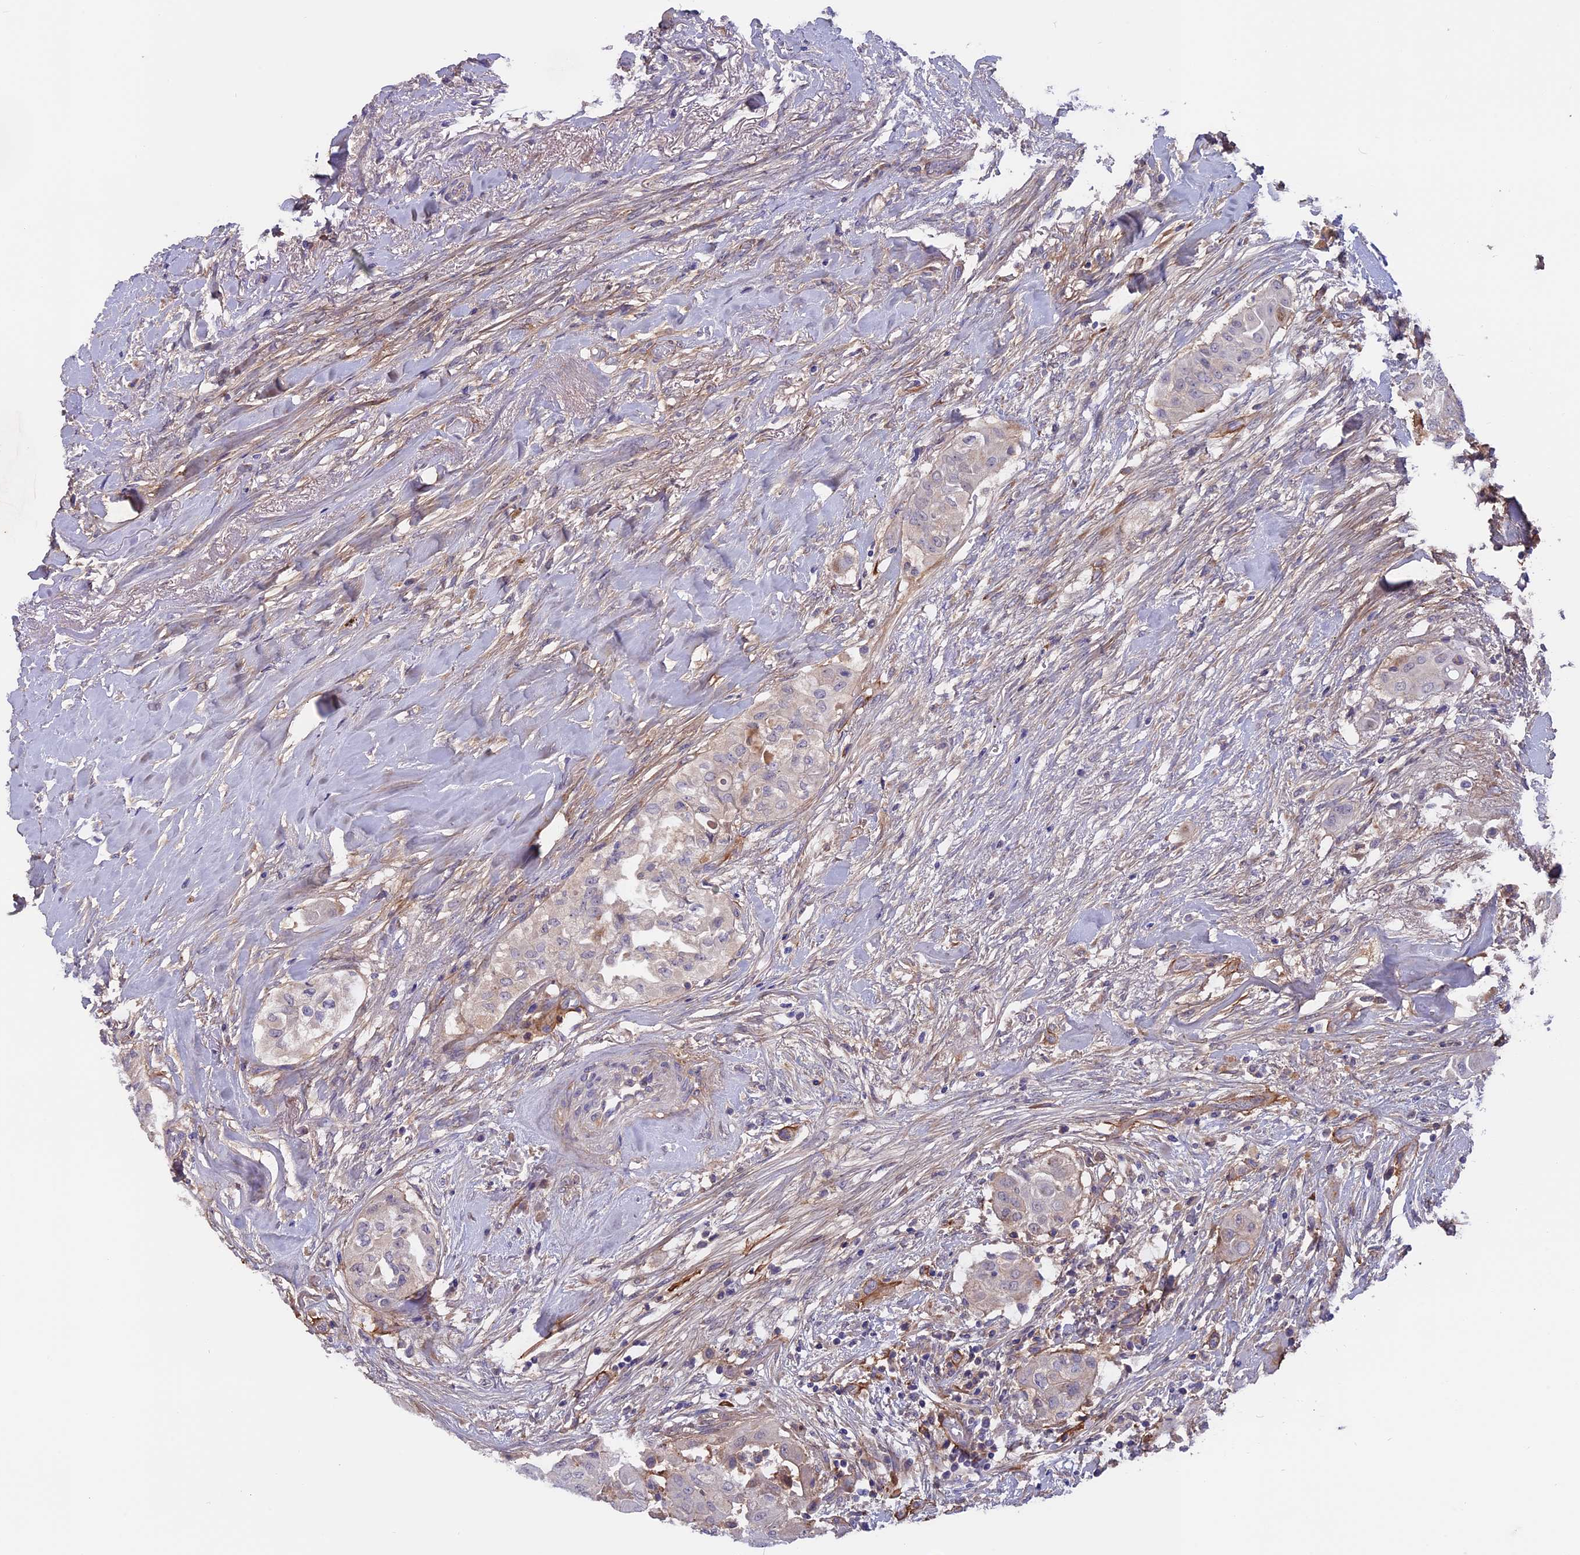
{"staining": {"intensity": "negative", "quantity": "none", "location": "none"}, "tissue": "thyroid cancer", "cell_type": "Tumor cells", "image_type": "cancer", "snomed": [{"axis": "morphology", "description": "Papillary adenocarcinoma, NOS"}, {"axis": "topography", "description": "Thyroid gland"}], "caption": "Immunohistochemical staining of thyroid papillary adenocarcinoma reveals no significant positivity in tumor cells.", "gene": "COL4A3", "patient": {"sex": "female", "age": 59}}